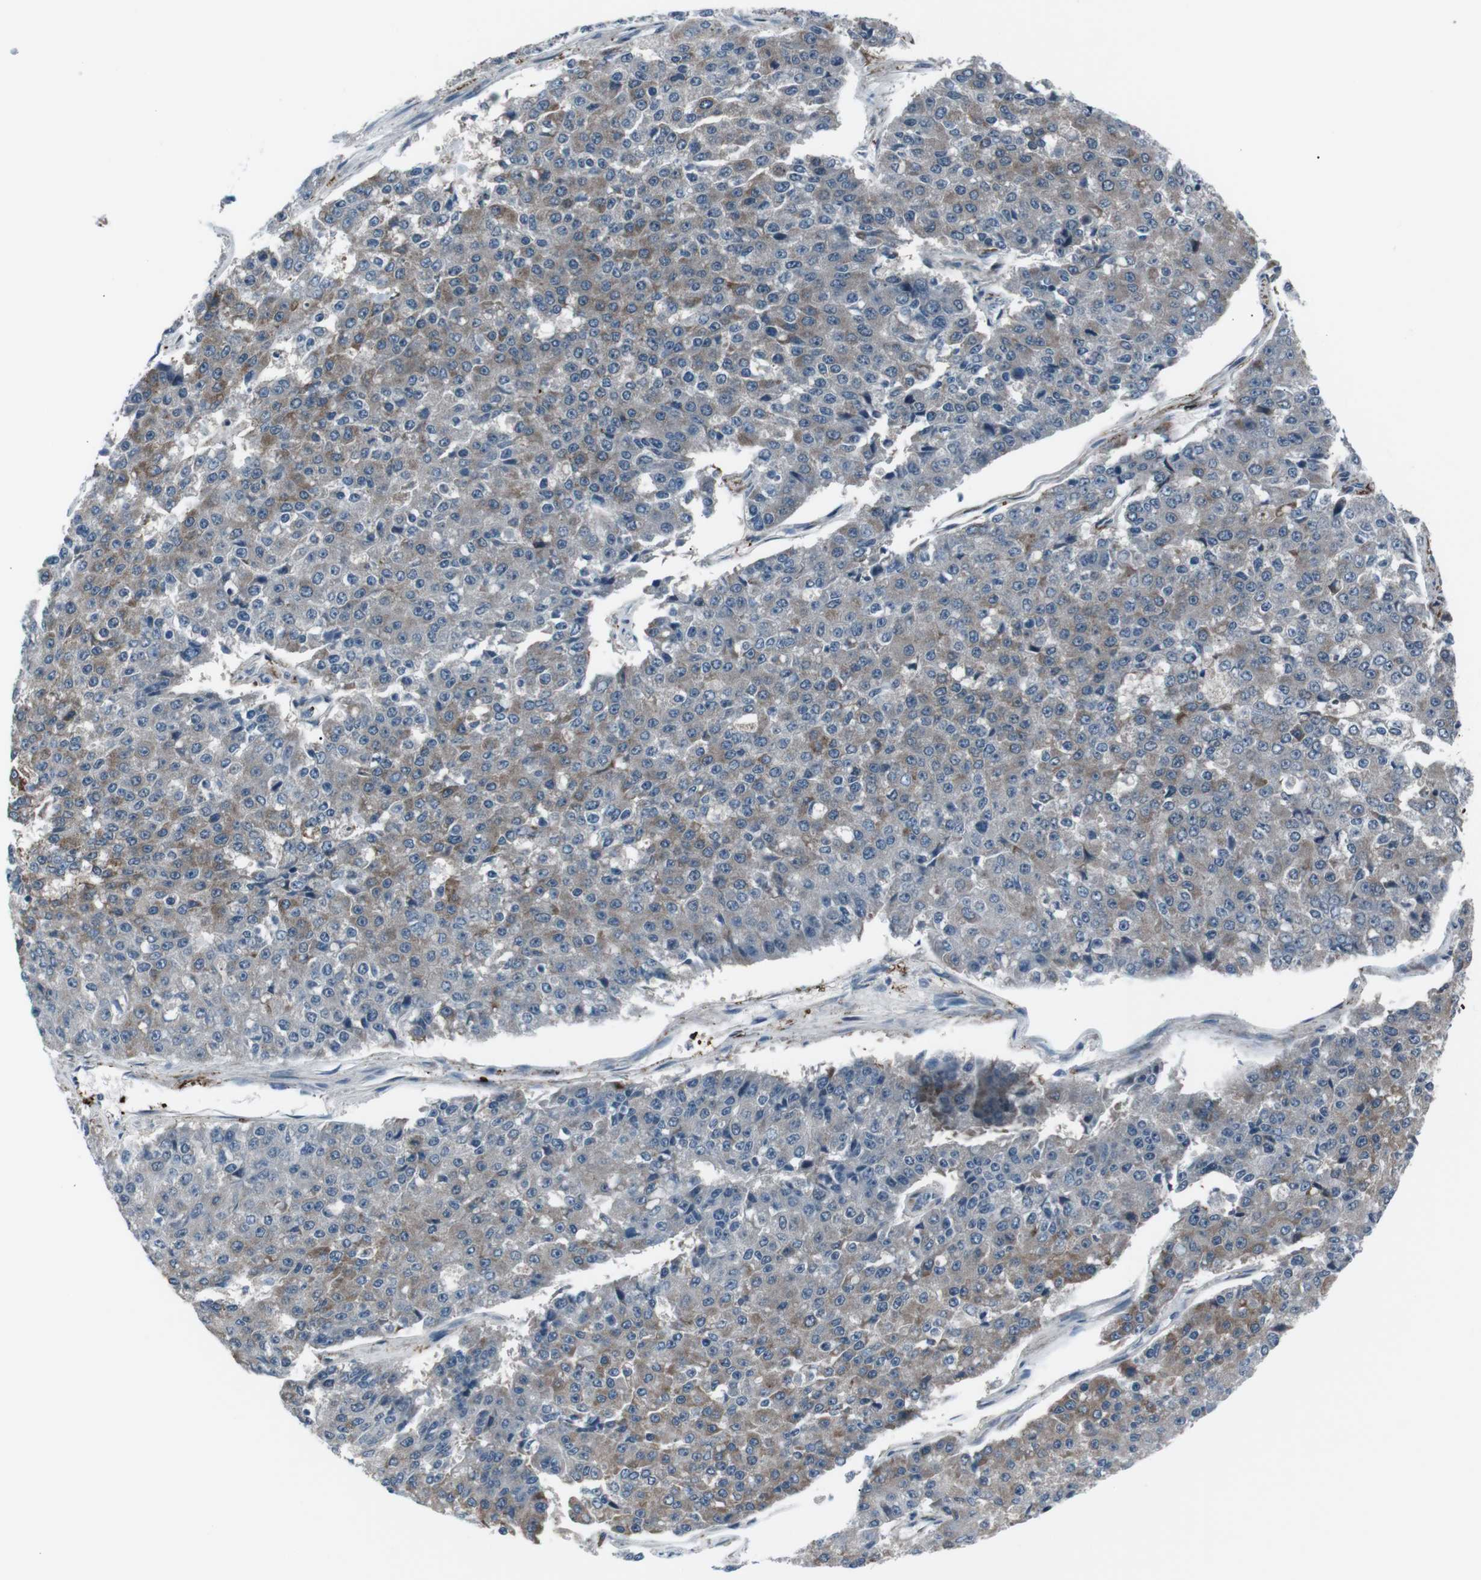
{"staining": {"intensity": "moderate", "quantity": "25%-75%", "location": "cytoplasmic/membranous"}, "tissue": "pancreatic cancer", "cell_type": "Tumor cells", "image_type": "cancer", "snomed": [{"axis": "morphology", "description": "Adenocarcinoma, NOS"}, {"axis": "topography", "description": "Pancreas"}], "caption": "High-magnification brightfield microscopy of adenocarcinoma (pancreatic) stained with DAB (3,3'-diaminobenzidine) (brown) and counterstained with hematoxylin (blue). tumor cells exhibit moderate cytoplasmic/membranous staining is identified in approximately25%-75% of cells.", "gene": "PDLIM5", "patient": {"sex": "male", "age": 50}}